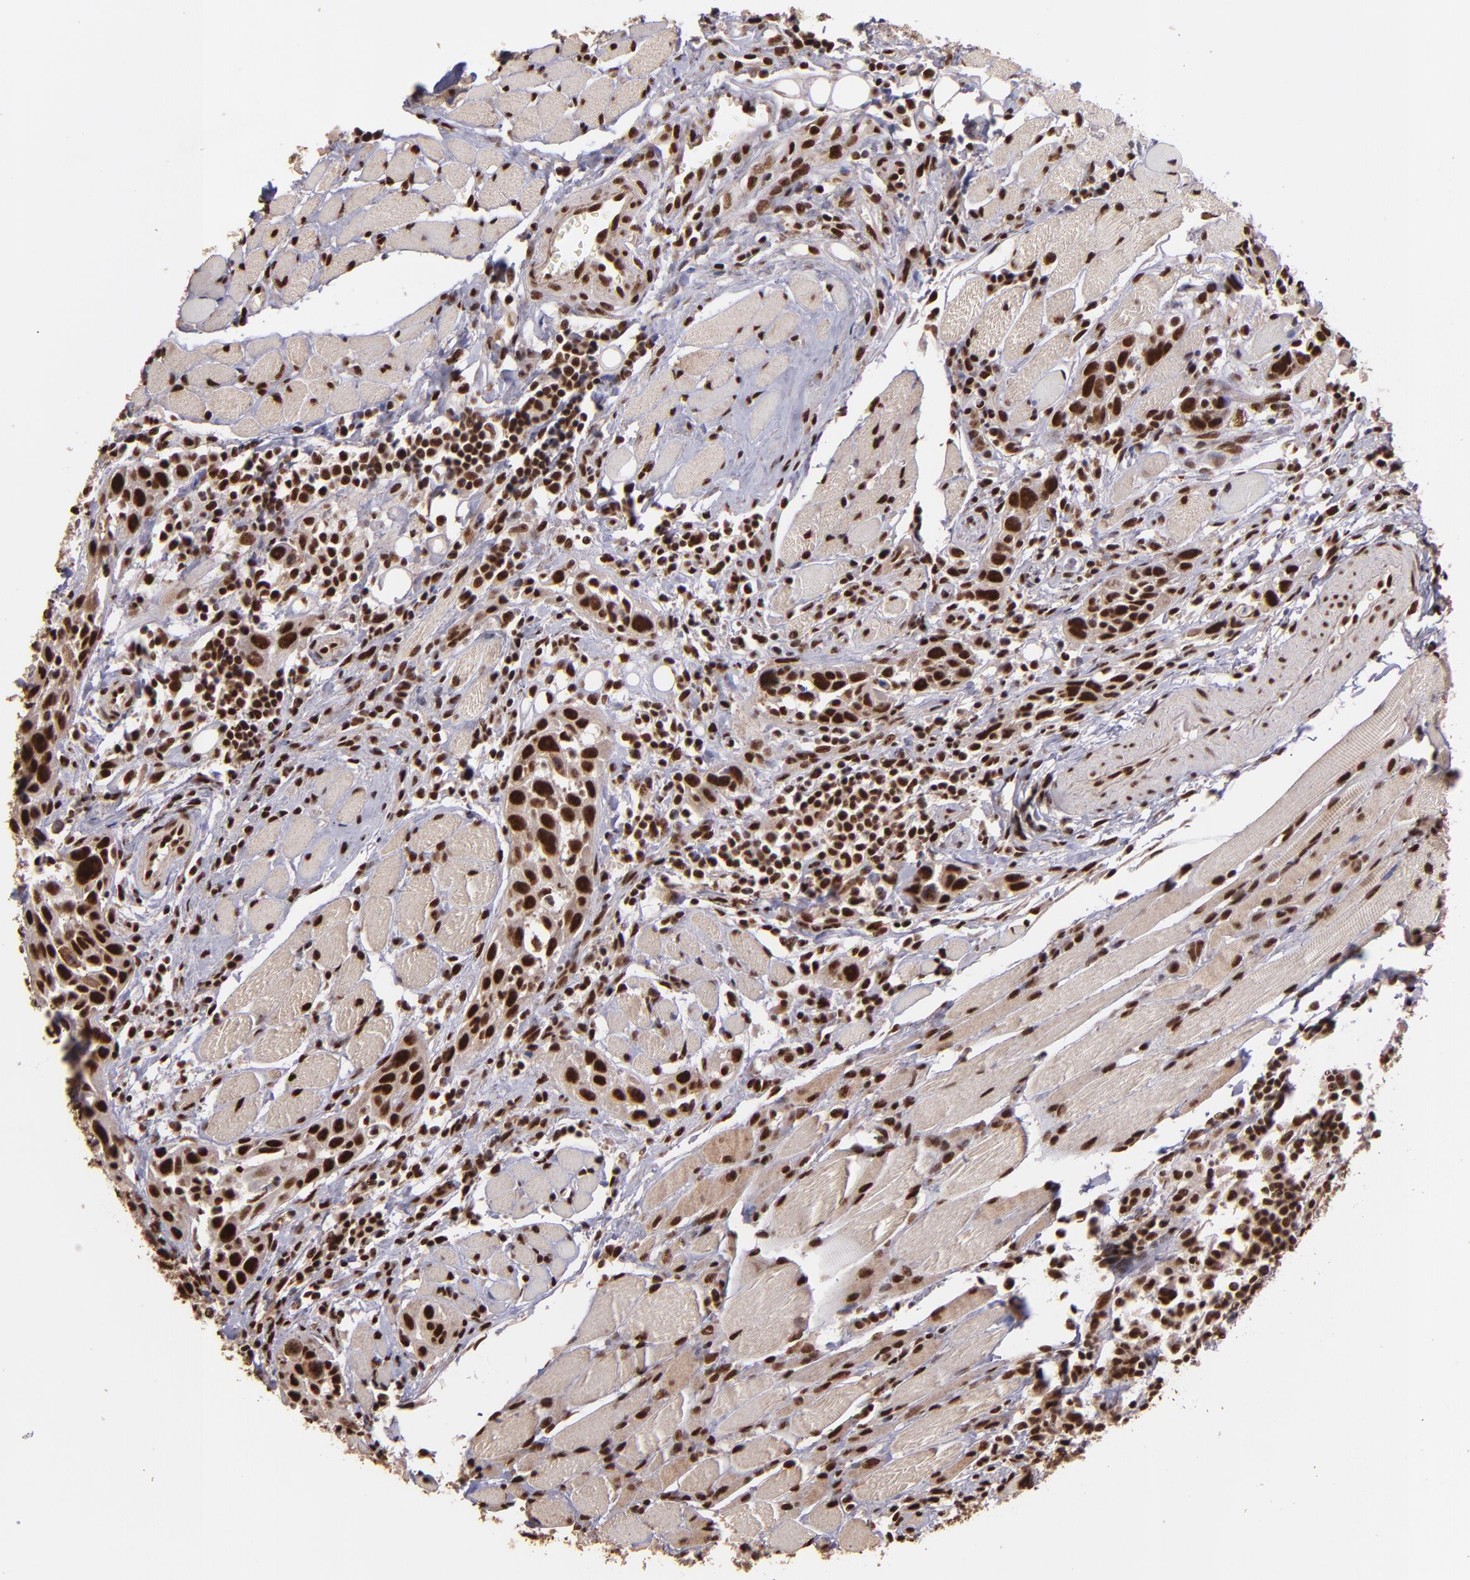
{"staining": {"intensity": "strong", "quantity": ">75%", "location": "nuclear"}, "tissue": "head and neck cancer", "cell_type": "Tumor cells", "image_type": "cancer", "snomed": [{"axis": "morphology", "description": "Squamous cell carcinoma, NOS"}, {"axis": "topography", "description": "Oral tissue"}, {"axis": "topography", "description": "Head-Neck"}], "caption": "A high amount of strong nuclear positivity is identified in about >75% of tumor cells in head and neck cancer tissue.", "gene": "PQBP1", "patient": {"sex": "female", "age": 50}}